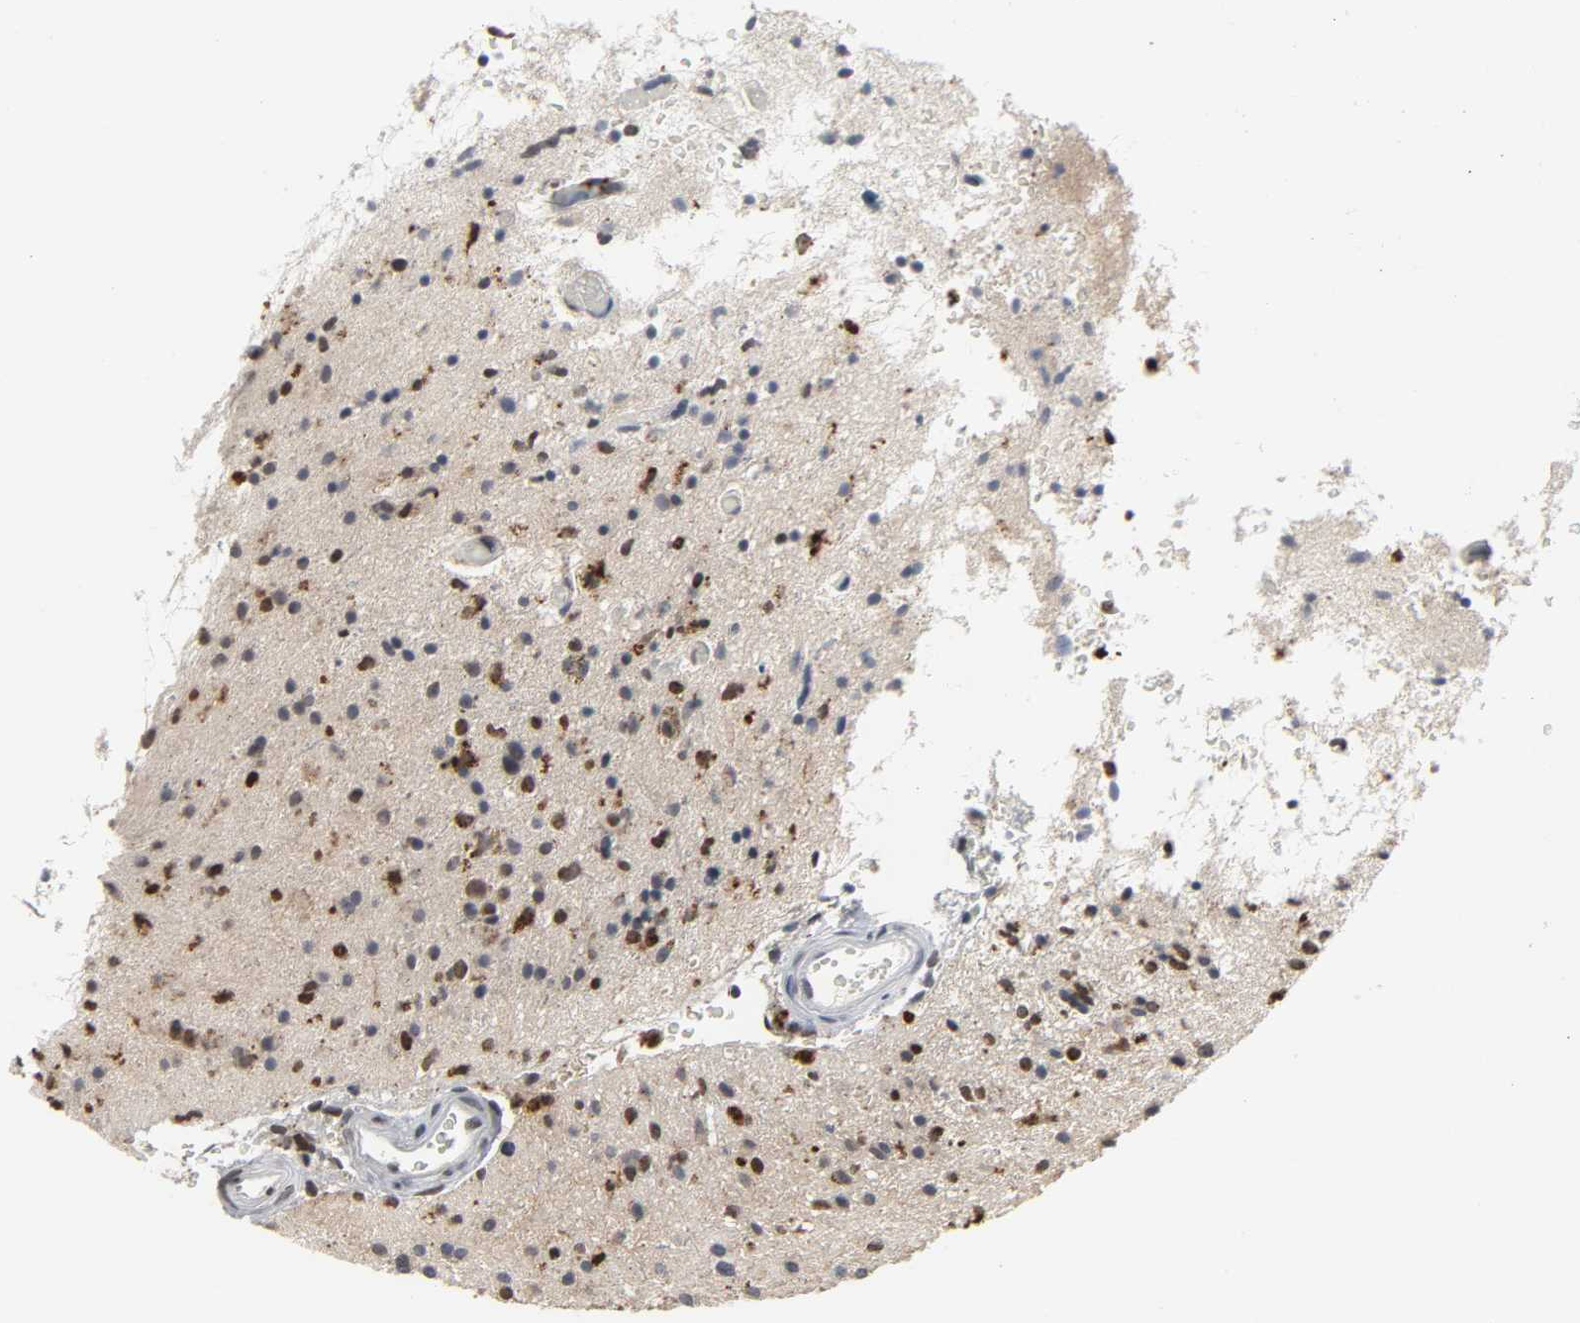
{"staining": {"intensity": "moderate", "quantity": "25%-75%", "location": "nuclear"}, "tissue": "glioma", "cell_type": "Tumor cells", "image_type": "cancer", "snomed": [{"axis": "morphology", "description": "Glioma, malignant, High grade"}, {"axis": "topography", "description": "Brain"}], "caption": "Immunohistochemical staining of high-grade glioma (malignant) reveals medium levels of moderate nuclear expression in about 25%-75% of tumor cells.", "gene": "DAZAP1", "patient": {"sex": "male", "age": 33}}